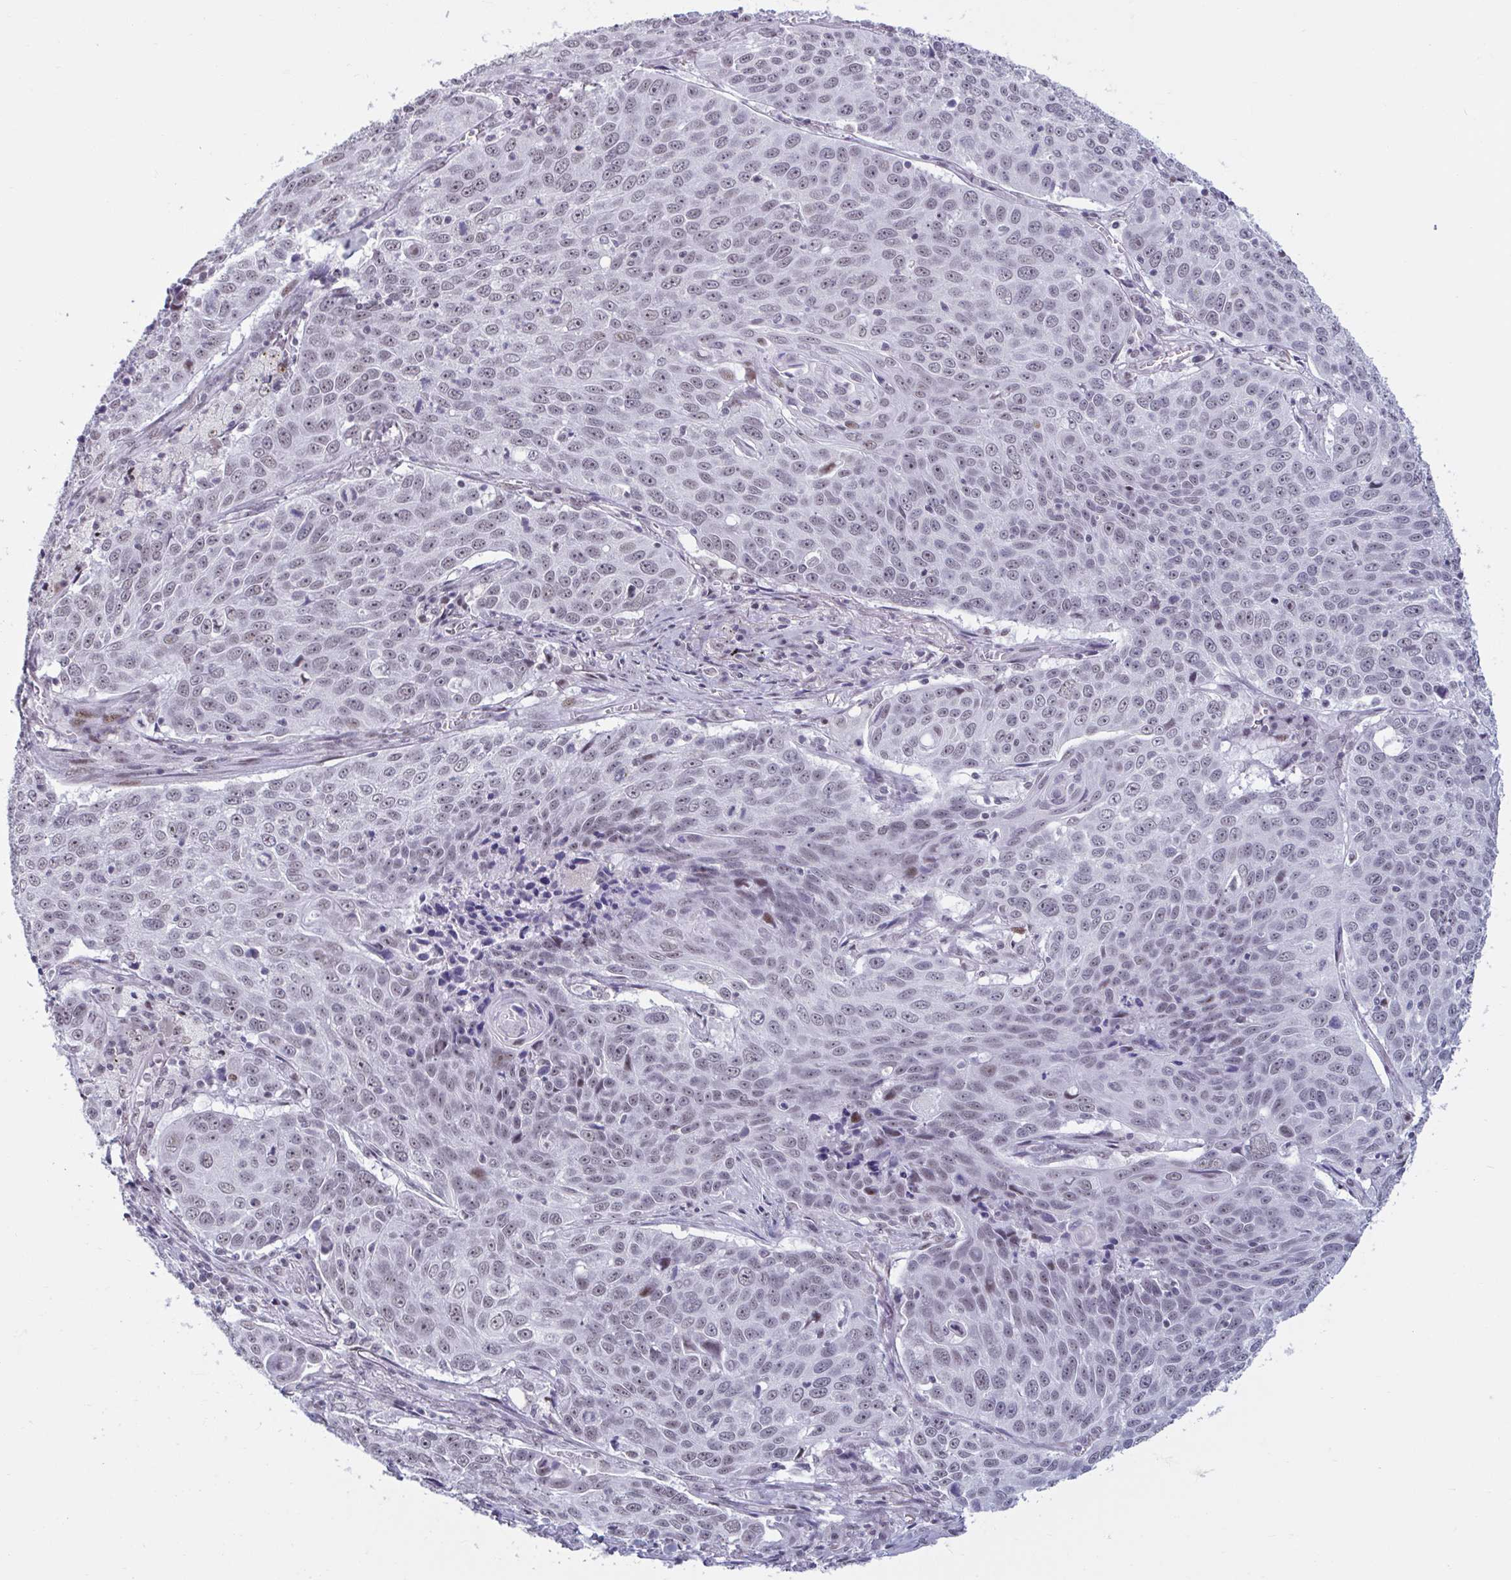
{"staining": {"intensity": "moderate", "quantity": "<25%", "location": "nuclear"}, "tissue": "lung cancer", "cell_type": "Tumor cells", "image_type": "cancer", "snomed": [{"axis": "morphology", "description": "Squamous cell carcinoma, NOS"}, {"axis": "topography", "description": "Lung"}], "caption": "IHC (DAB) staining of human lung cancer (squamous cell carcinoma) displays moderate nuclear protein expression in about <25% of tumor cells.", "gene": "HSD17B6", "patient": {"sex": "male", "age": 78}}